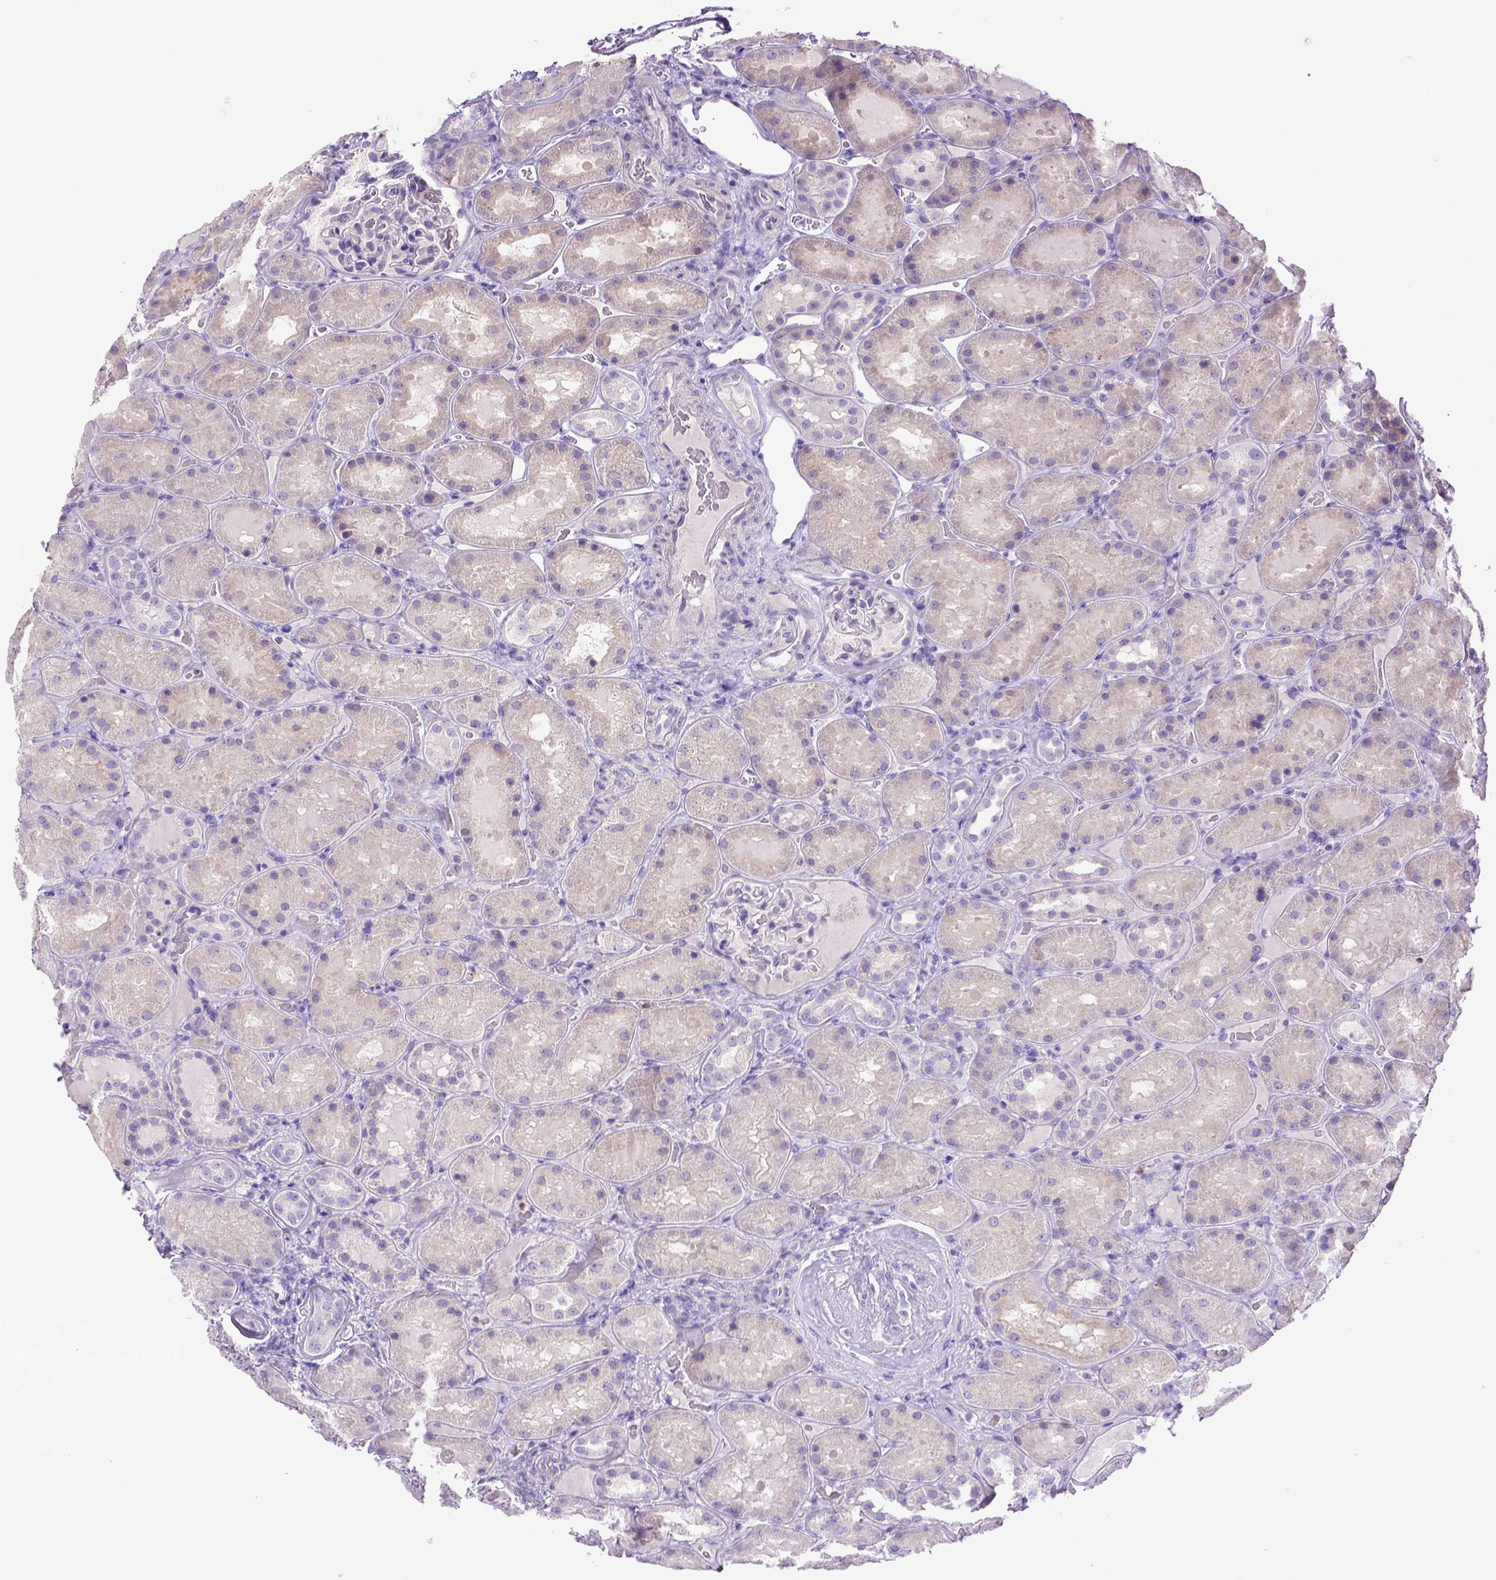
{"staining": {"intensity": "negative", "quantity": "none", "location": "none"}, "tissue": "kidney", "cell_type": "Cells in glomeruli", "image_type": "normal", "snomed": [{"axis": "morphology", "description": "Normal tissue, NOS"}, {"axis": "topography", "description": "Kidney"}], "caption": "Kidney stained for a protein using immunohistochemistry (IHC) demonstrates no positivity cells in glomeruli.", "gene": "BAAT", "patient": {"sex": "male", "age": 73}}